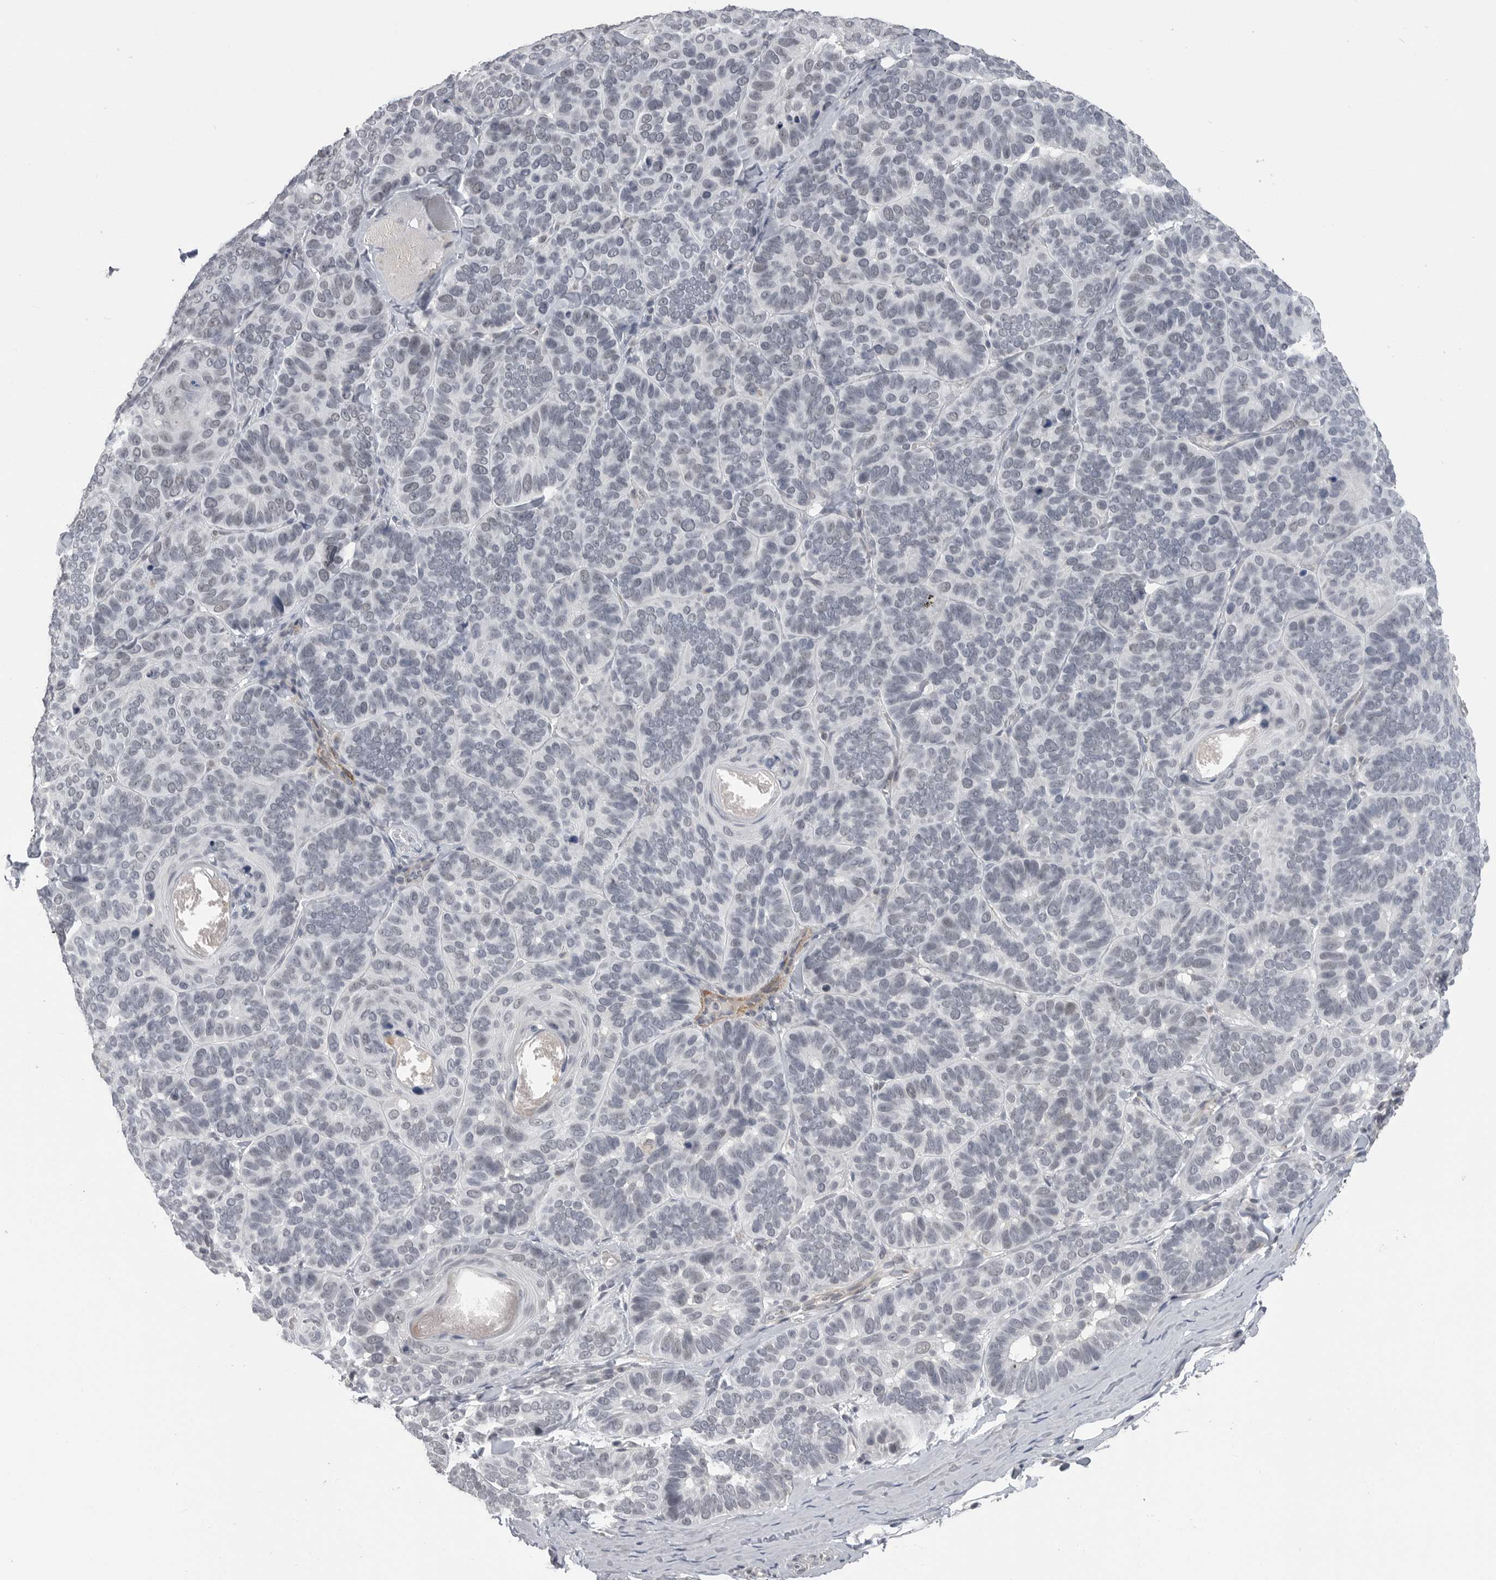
{"staining": {"intensity": "negative", "quantity": "none", "location": "none"}, "tissue": "skin cancer", "cell_type": "Tumor cells", "image_type": "cancer", "snomed": [{"axis": "morphology", "description": "Basal cell carcinoma"}, {"axis": "topography", "description": "Skin"}], "caption": "Tumor cells show no significant expression in skin cancer (basal cell carcinoma).", "gene": "PLEKHF1", "patient": {"sex": "male", "age": 62}}